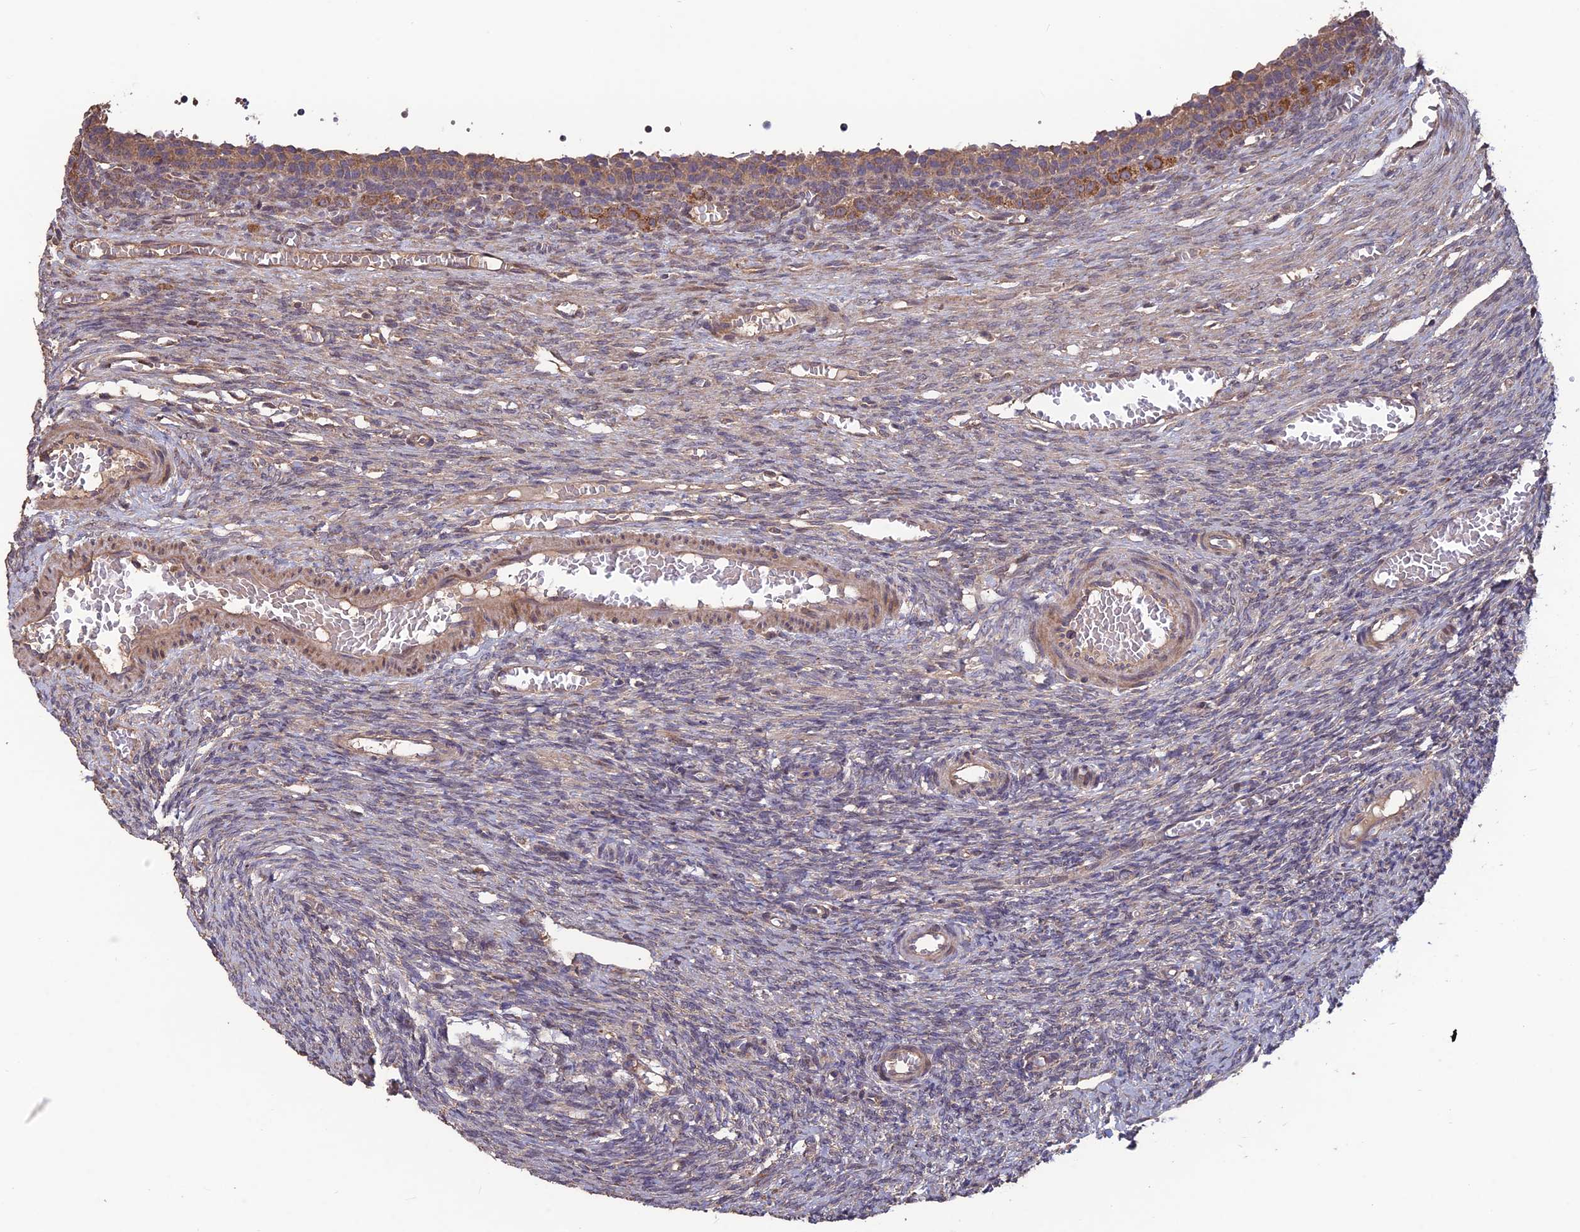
{"staining": {"intensity": "moderate", "quantity": ">75%", "location": "cytoplasmic/membranous"}, "tissue": "ovary", "cell_type": "Follicle cells", "image_type": "normal", "snomed": [{"axis": "morphology", "description": "Normal tissue, NOS"}, {"axis": "topography", "description": "Ovary"}], "caption": "A medium amount of moderate cytoplasmic/membranous positivity is present in about >75% of follicle cells in normal ovary.", "gene": "SHISA5", "patient": {"sex": "female", "age": 27}}